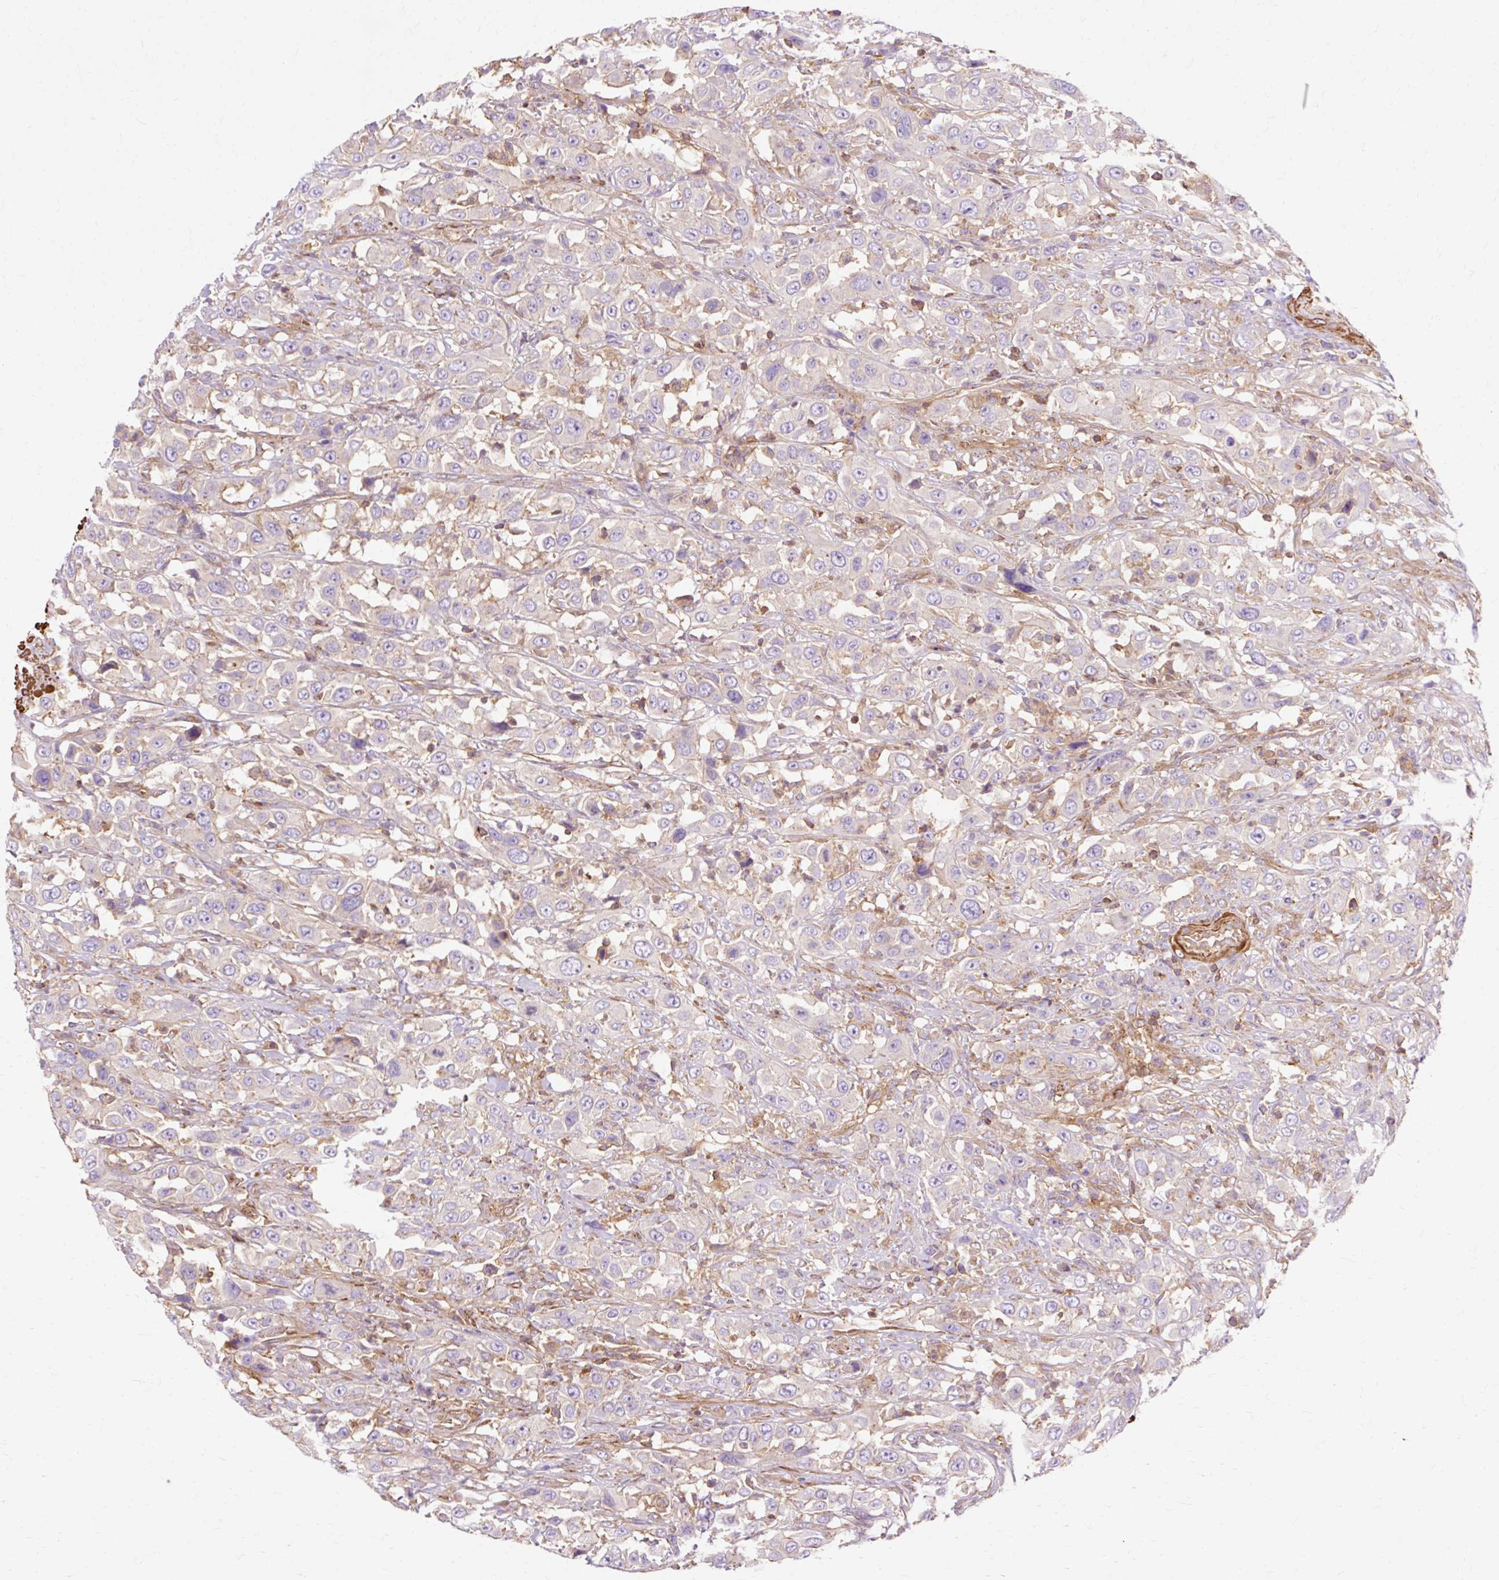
{"staining": {"intensity": "weak", "quantity": "<25%", "location": "cytoplasmic/membranous"}, "tissue": "urothelial cancer", "cell_type": "Tumor cells", "image_type": "cancer", "snomed": [{"axis": "morphology", "description": "Urothelial carcinoma, High grade"}, {"axis": "topography", "description": "Urinary bladder"}], "caption": "Tumor cells are negative for brown protein staining in urothelial carcinoma (high-grade).", "gene": "TBC1D2B", "patient": {"sex": "male", "age": 61}}